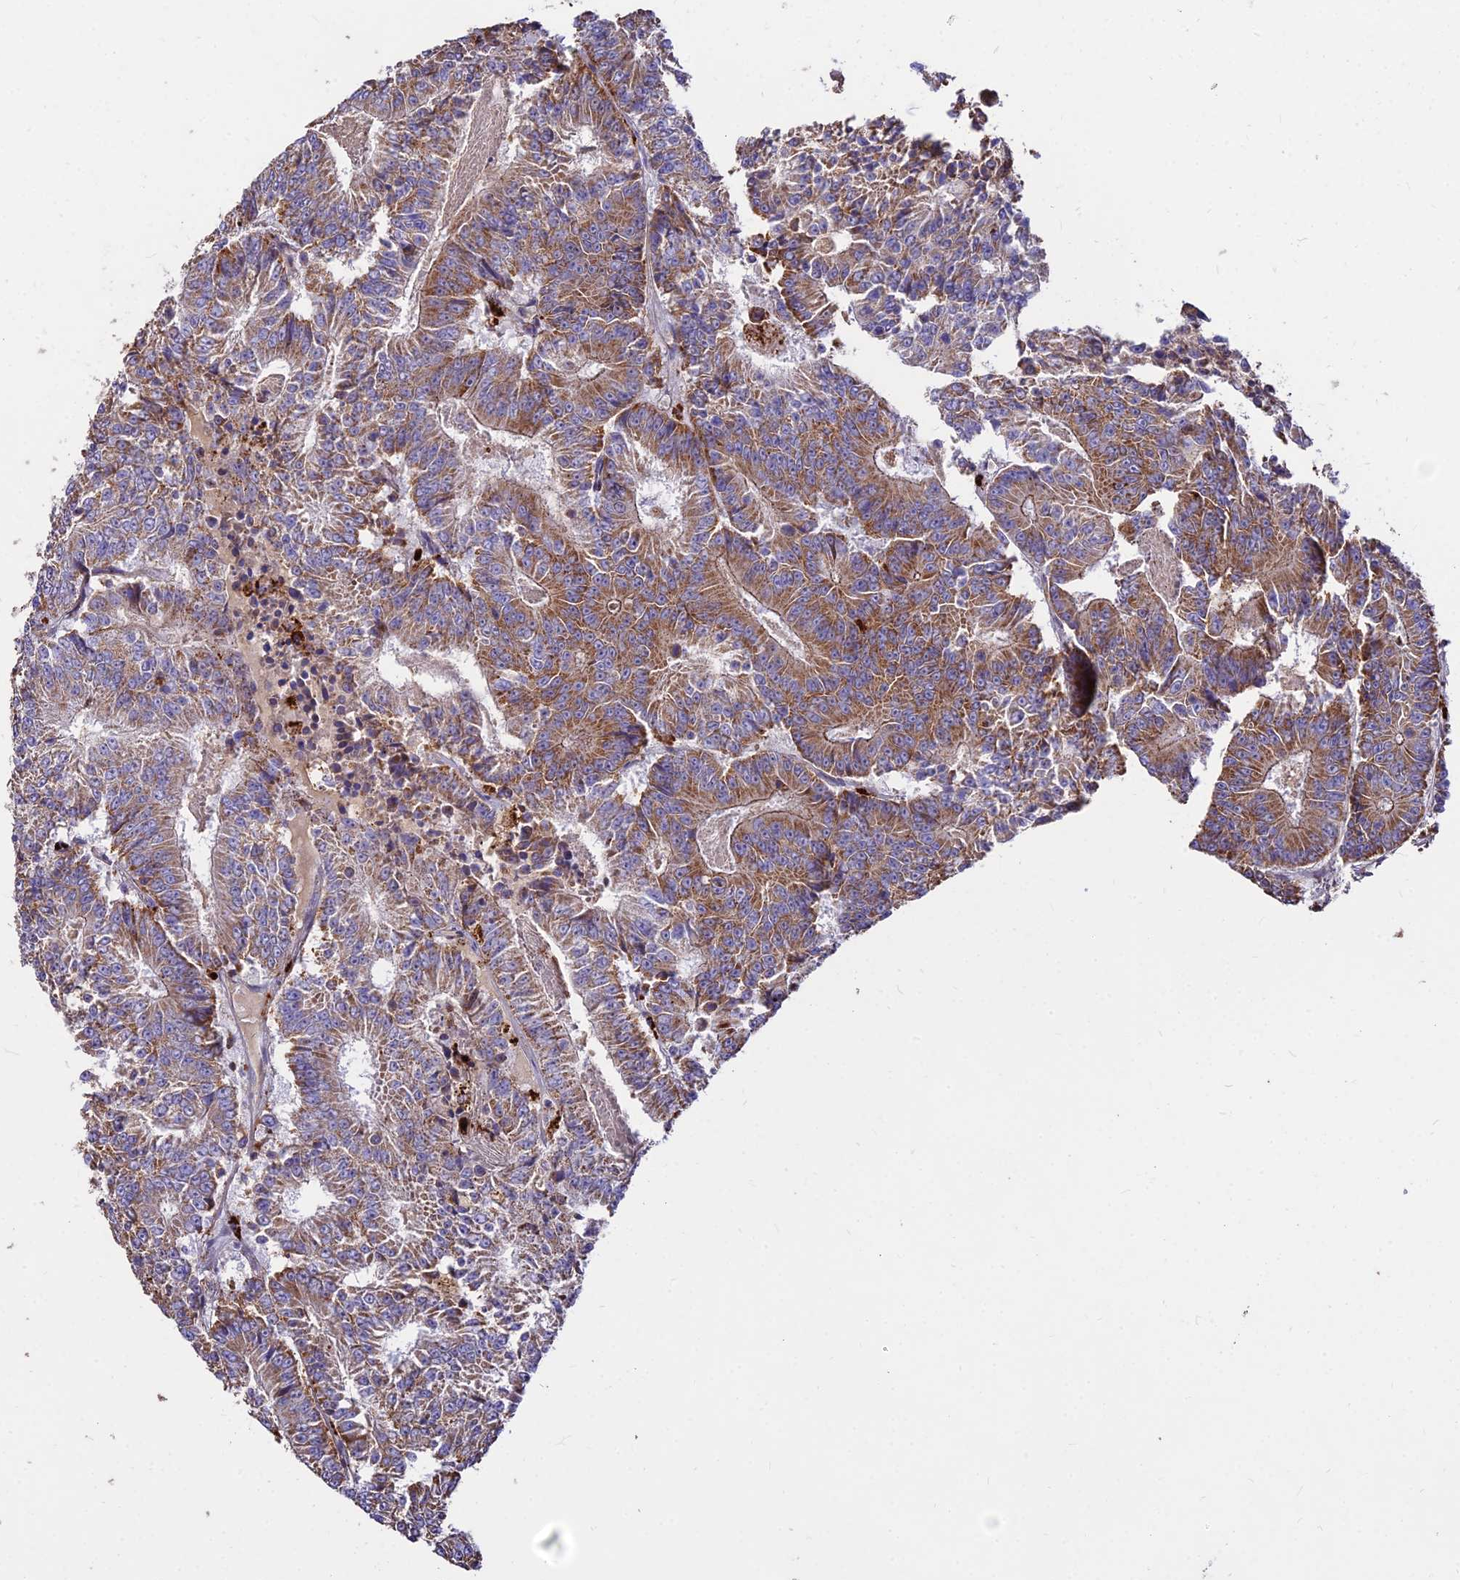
{"staining": {"intensity": "moderate", "quantity": ">75%", "location": "cytoplasmic/membranous"}, "tissue": "colorectal cancer", "cell_type": "Tumor cells", "image_type": "cancer", "snomed": [{"axis": "morphology", "description": "Adenocarcinoma, NOS"}, {"axis": "topography", "description": "Colon"}], "caption": "Immunohistochemistry (IHC) (DAB) staining of colorectal cancer exhibits moderate cytoplasmic/membranous protein staining in approximately >75% of tumor cells.", "gene": "PNLIPRP3", "patient": {"sex": "male", "age": 83}}